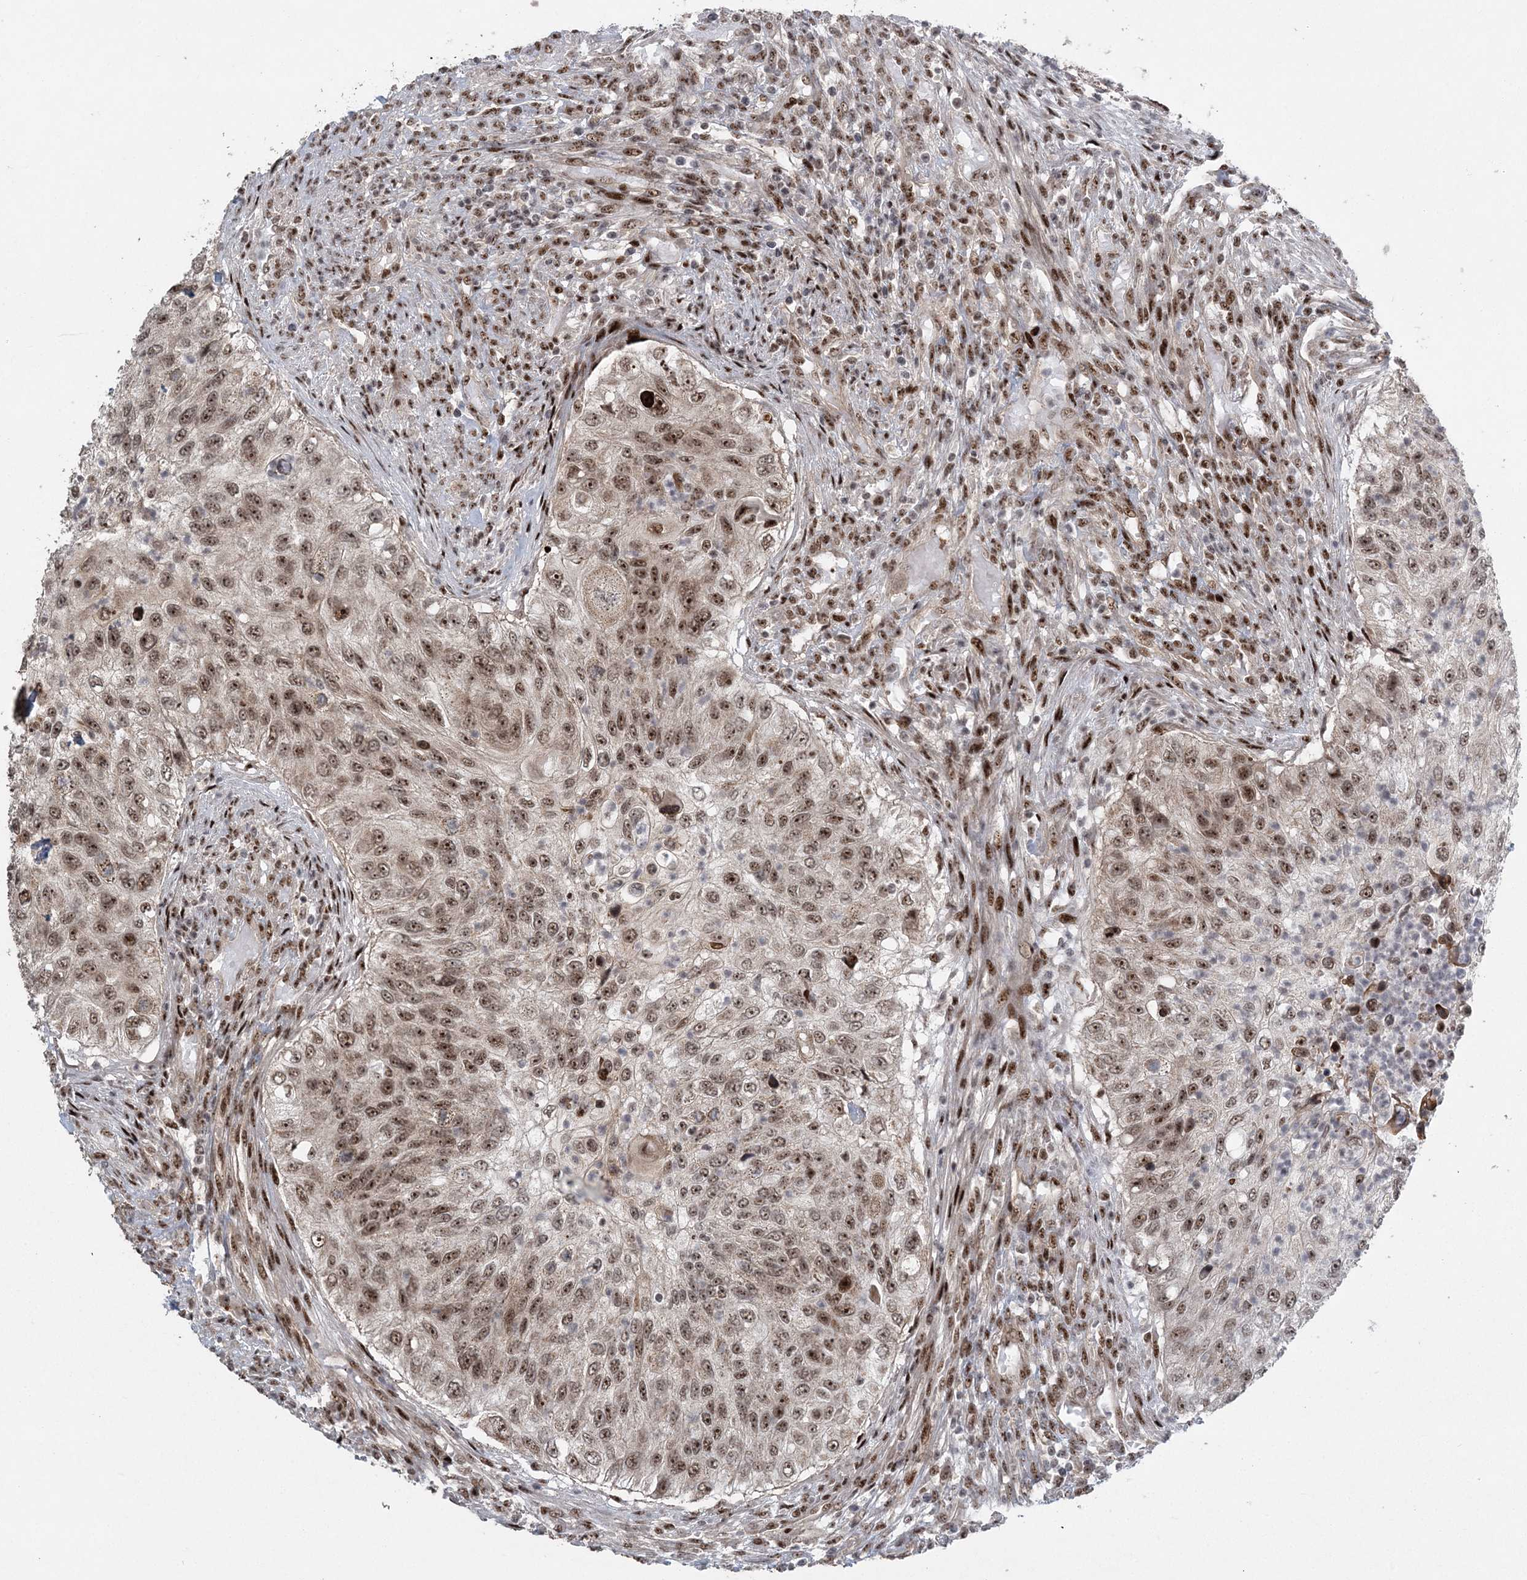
{"staining": {"intensity": "moderate", "quantity": ">75%", "location": "nuclear"}, "tissue": "urothelial cancer", "cell_type": "Tumor cells", "image_type": "cancer", "snomed": [{"axis": "morphology", "description": "Urothelial carcinoma, High grade"}, {"axis": "topography", "description": "Urinary bladder"}], "caption": "Immunohistochemistry micrograph of human high-grade urothelial carcinoma stained for a protein (brown), which reveals medium levels of moderate nuclear positivity in approximately >75% of tumor cells.", "gene": "CWC22", "patient": {"sex": "female", "age": 60}}